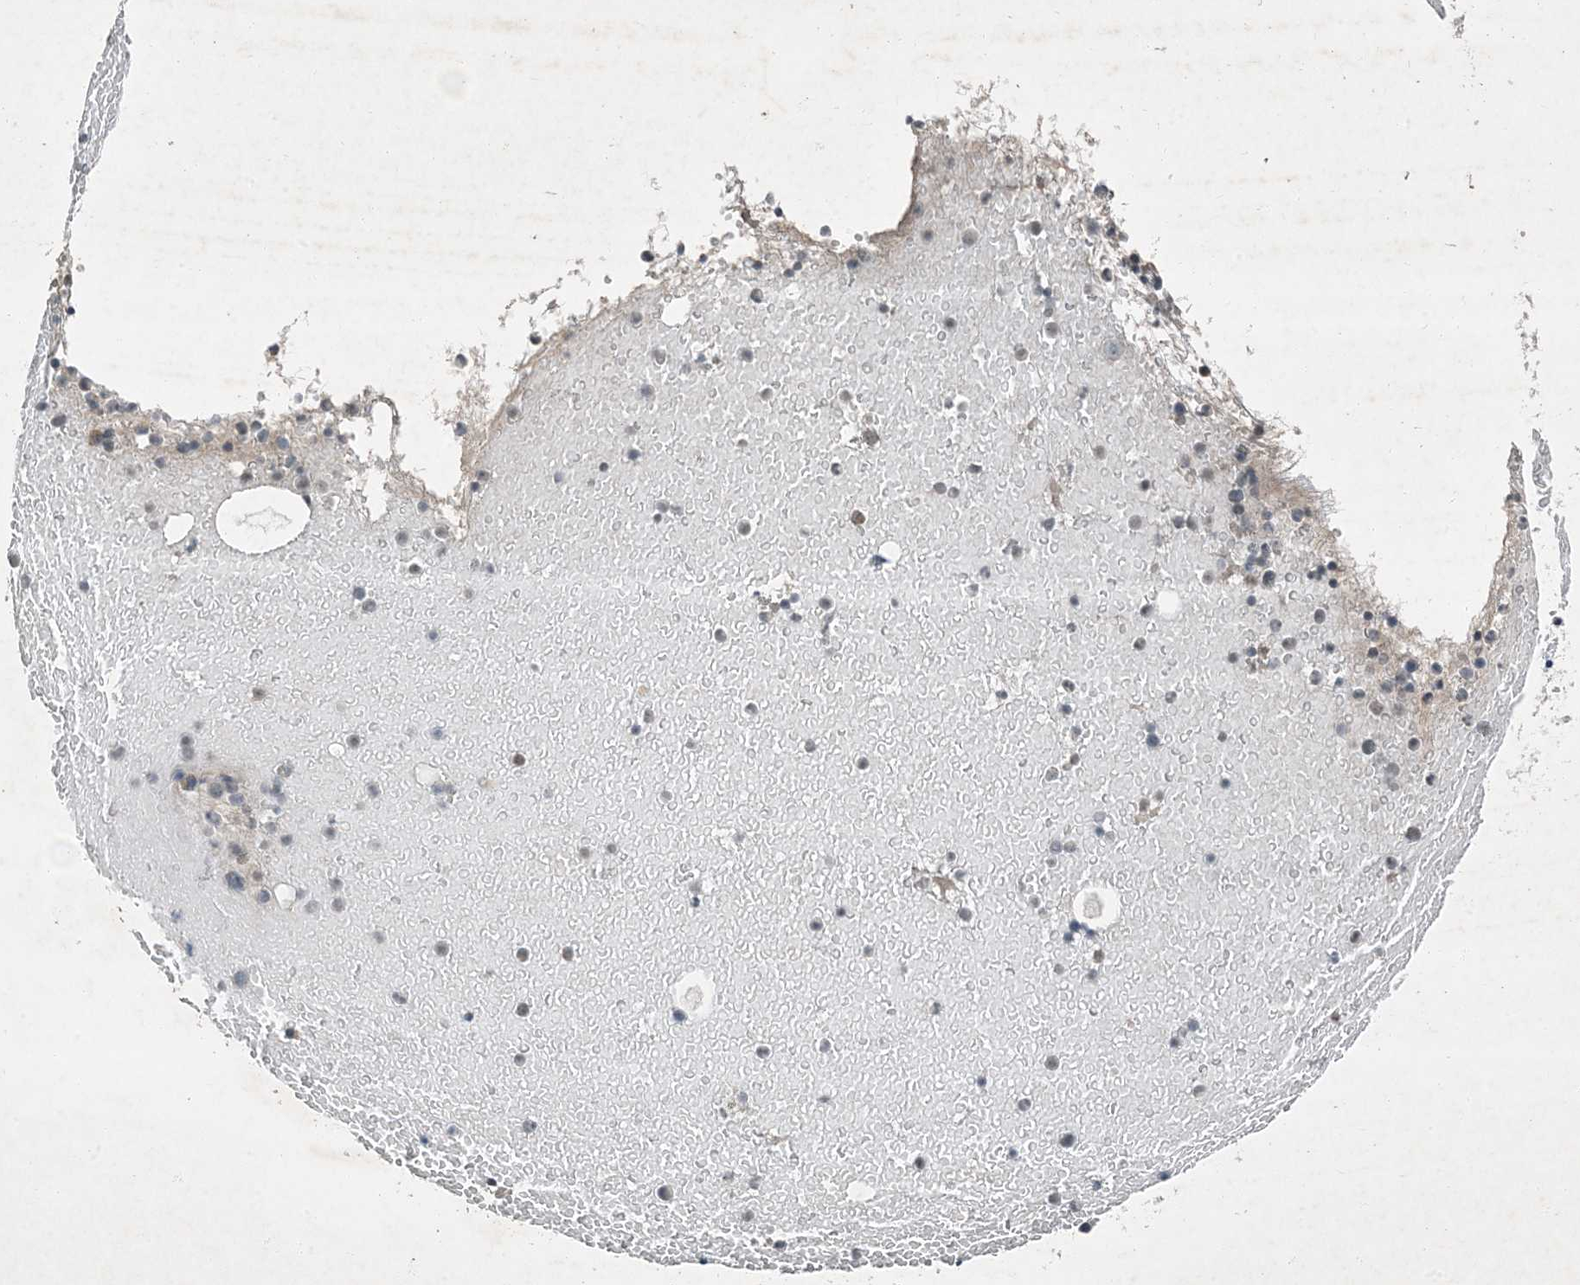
{"staining": {"intensity": "negative", "quantity": "none", "location": "none"}, "tissue": "bone marrow", "cell_type": "Hematopoietic cells", "image_type": "normal", "snomed": [{"axis": "morphology", "description": "Normal tissue, NOS"}, {"axis": "topography", "description": "Bone marrow"}], "caption": "A photomicrograph of human bone marrow is negative for staining in hematopoietic cells. (DAB IHC with hematoxylin counter stain).", "gene": "MDN1", "patient": {"sex": "male", "age": 47}}